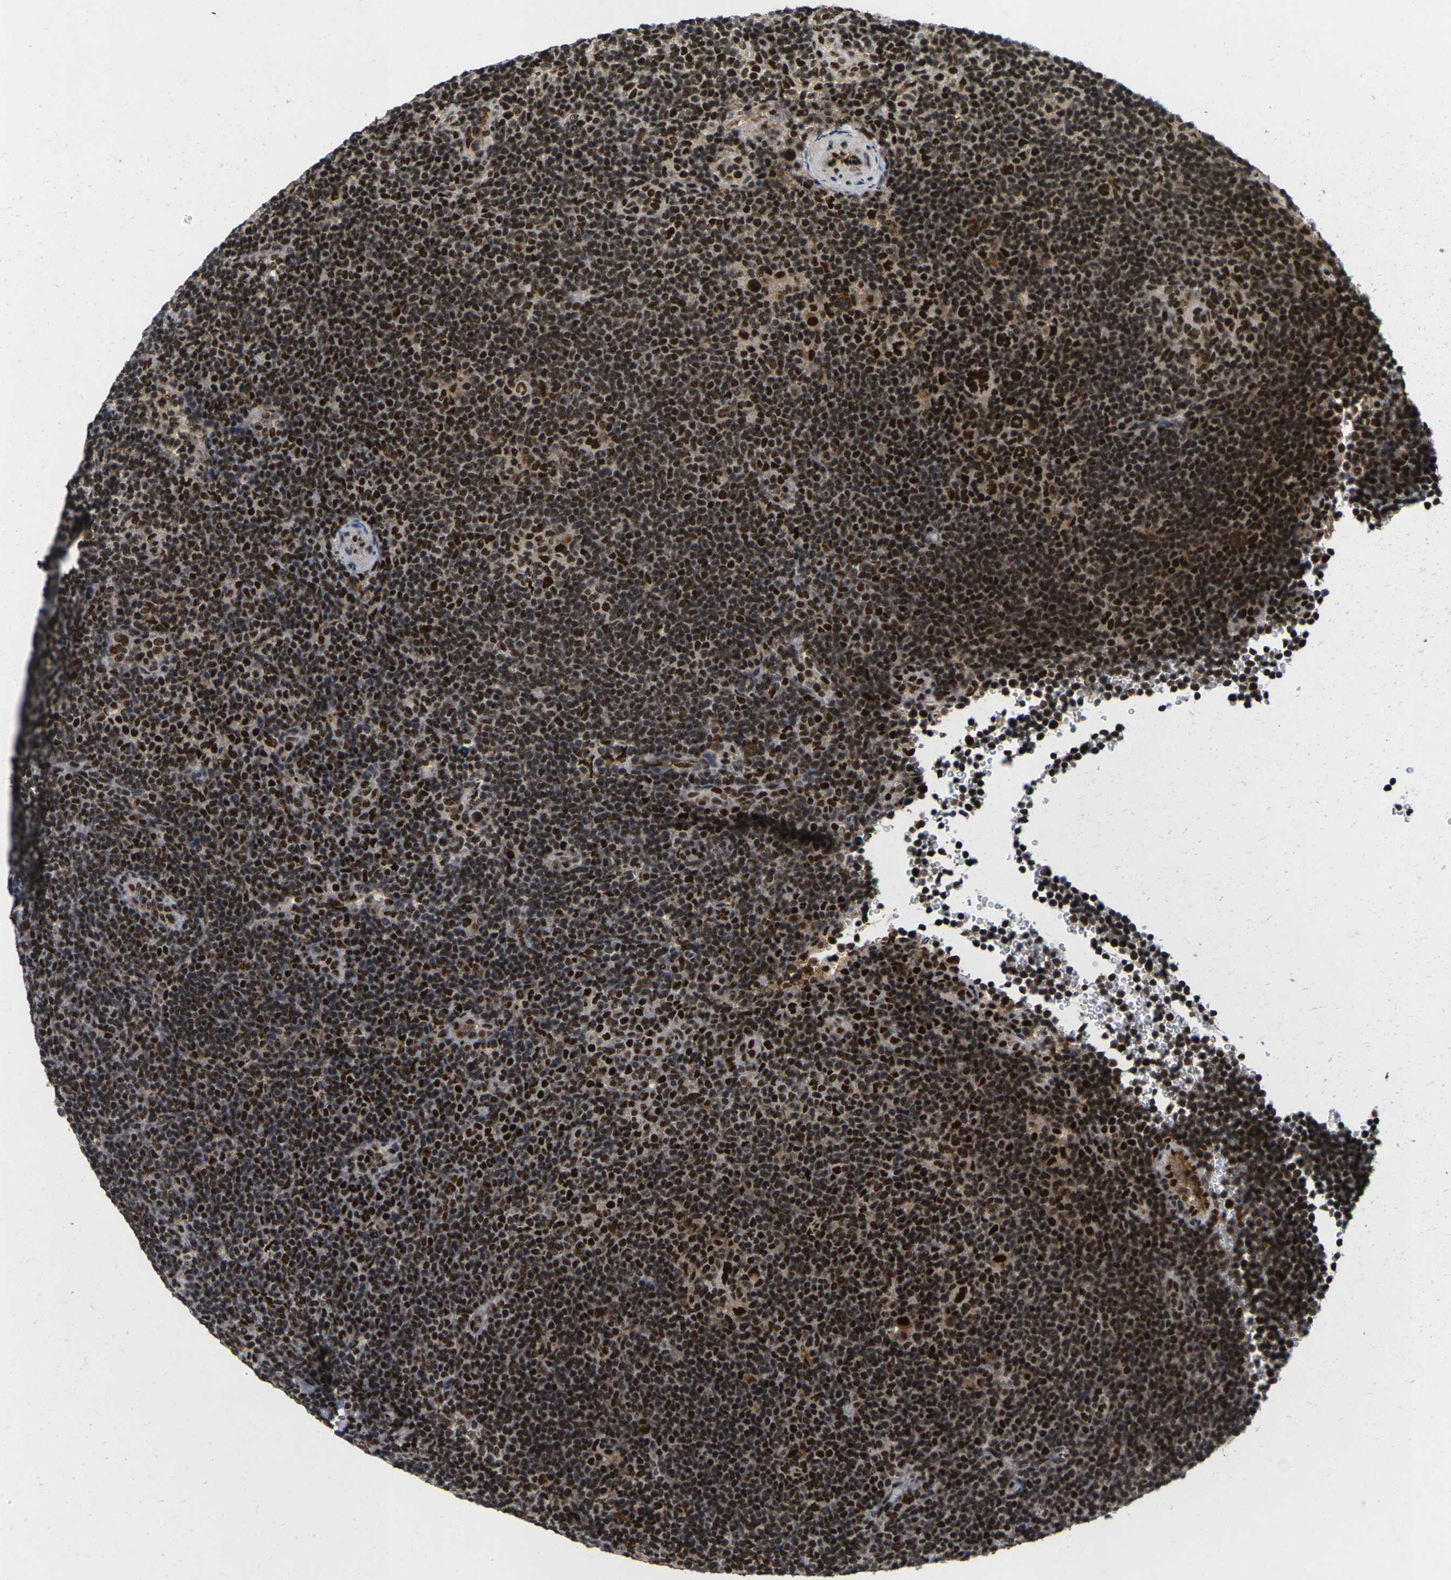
{"staining": {"intensity": "strong", "quantity": ">75%", "location": "nuclear"}, "tissue": "lymphoma", "cell_type": "Tumor cells", "image_type": "cancer", "snomed": [{"axis": "morphology", "description": "Hodgkin's disease, NOS"}, {"axis": "topography", "description": "Lymph node"}], "caption": "Lymphoma tissue demonstrates strong nuclear expression in about >75% of tumor cells, visualized by immunohistochemistry.", "gene": "GTF2E1", "patient": {"sex": "female", "age": 57}}